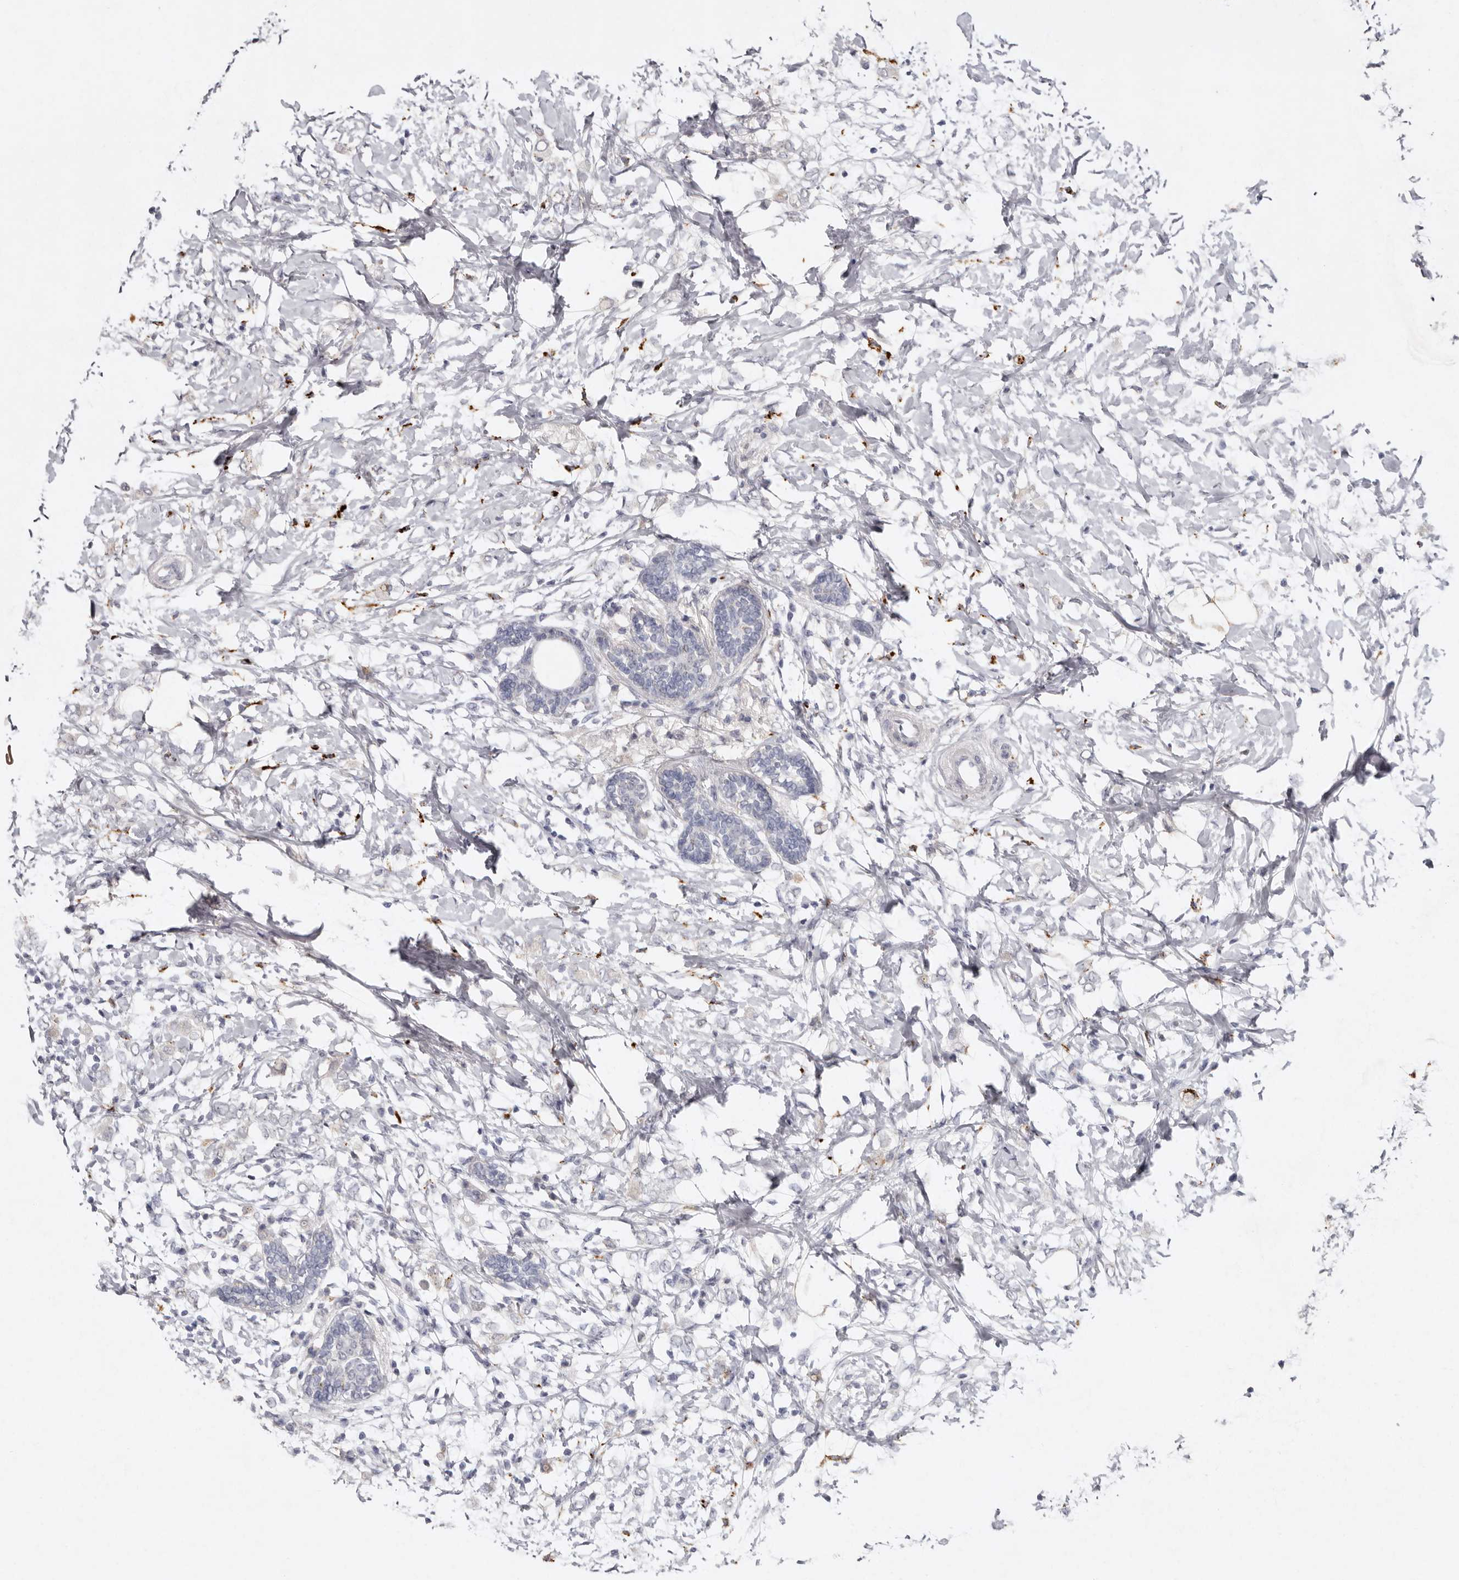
{"staining": {"intensity": "negative", "quantity": "none", "location": "none"}, "tissue": "breast cancer", "cell_type": "Tumor cells", "image_type": "cancer", "snomed": [{"axis": "morphology", "description": "Normal tissue, NOS"}, {"axis": "morphology", "description": "Lobular carcinoma"}, {"axis": "topography", "description": "Breast"}], "caption": "Immunohistochemical staining of breast cancer shows no significant positivity in tumor cells.", "gene": "FAM185A", "patient": {"sex": "female", "age": 47}}